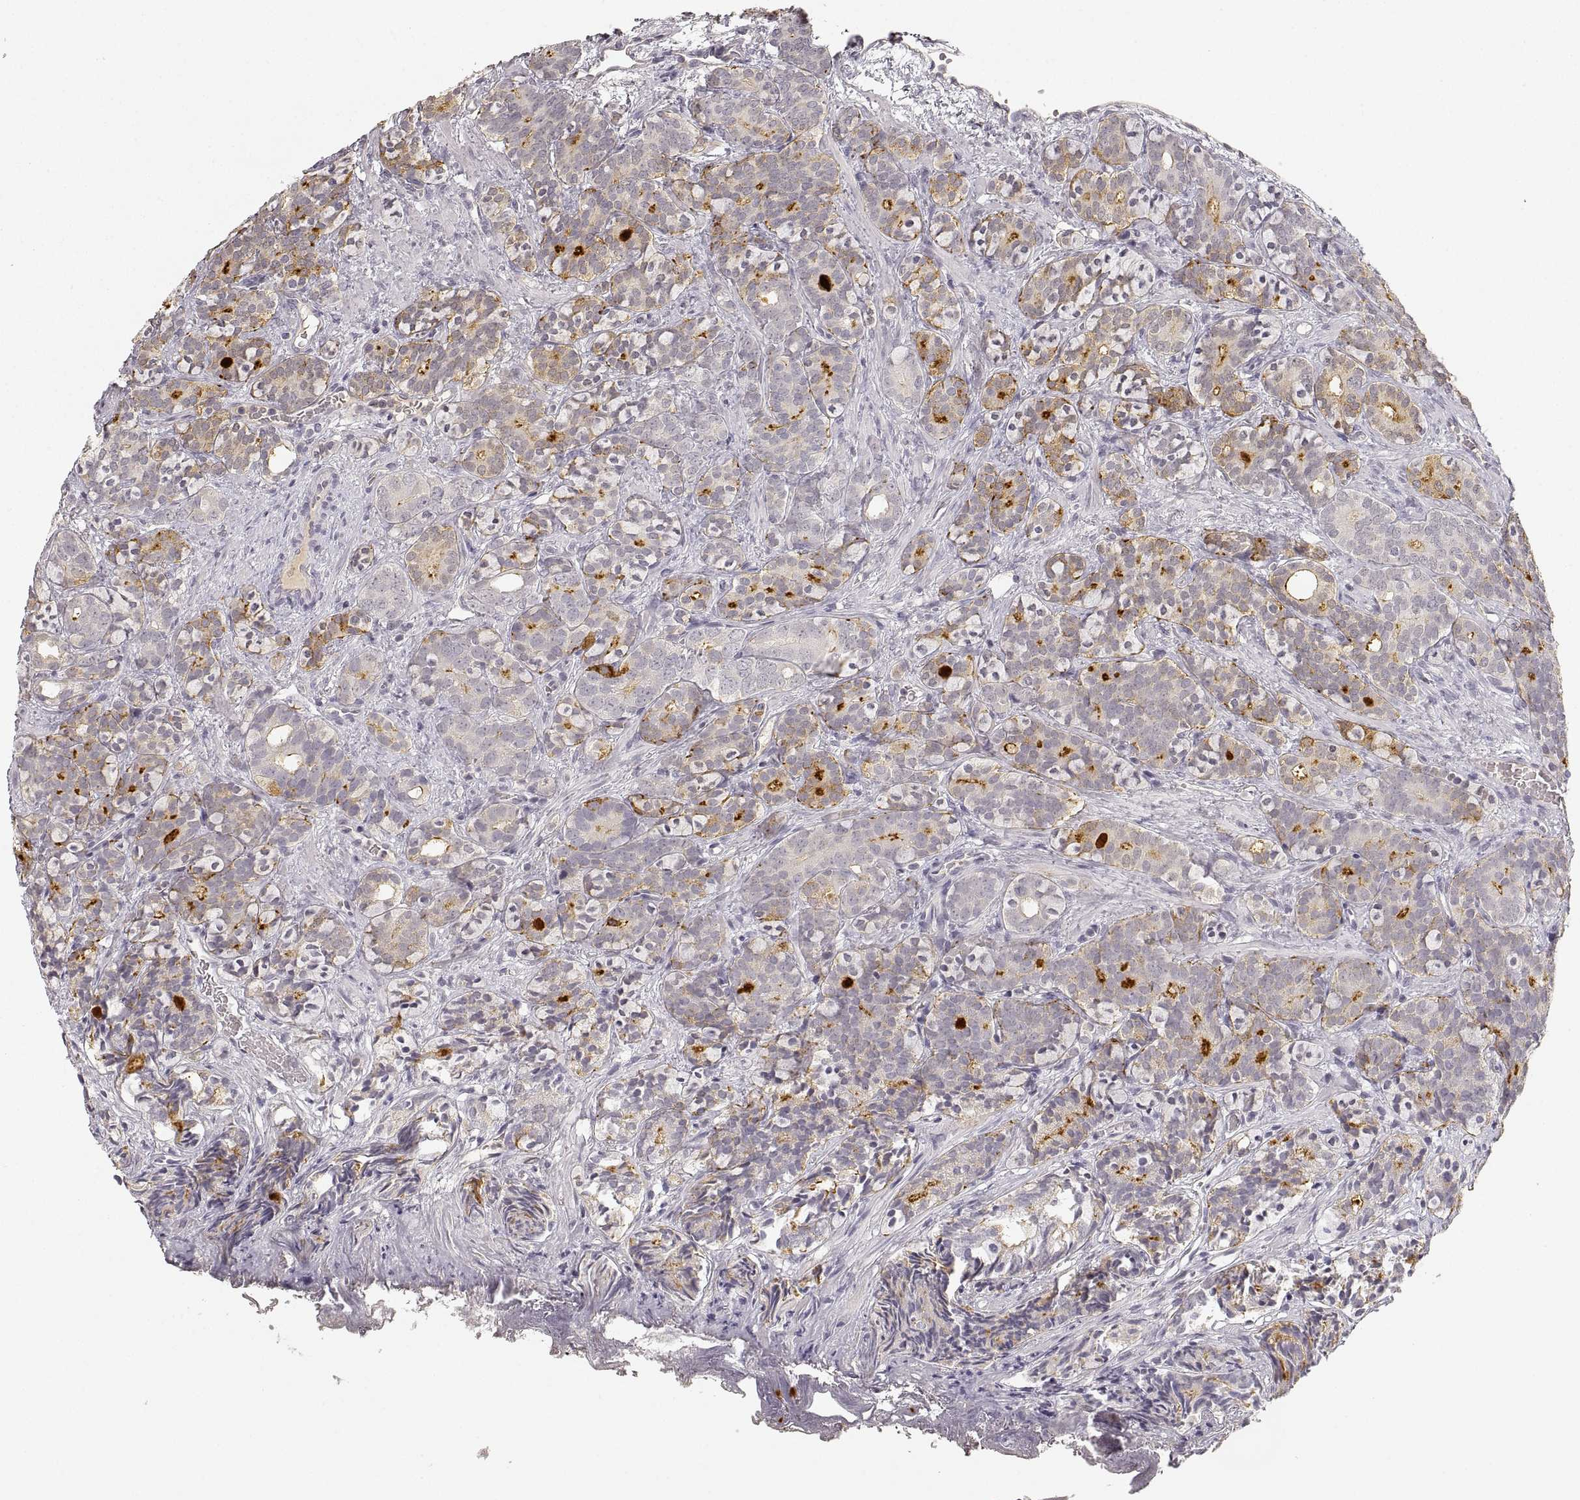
{"staining": {"intensity": "strong", "quantity": "<25%", "location": "cytoplasmic/membranous"}, "tissue": "prostate cancer", "cell_type": "Tumor cells", "image_type": "cancer", "snomed": [{"axis": "morphology", "description": "Adenocarcinoma, High grade"}, {"axis": "topography", "description": "Prostate"}], "caption": "A brown stain highlights strong cytoplasmic/membranous positivity of a protein in prostate adenocarcinoma (high-grade) tumor cells.", "gene": "RUNDC3A", "patient": {"sex": "male", "age": 84}}